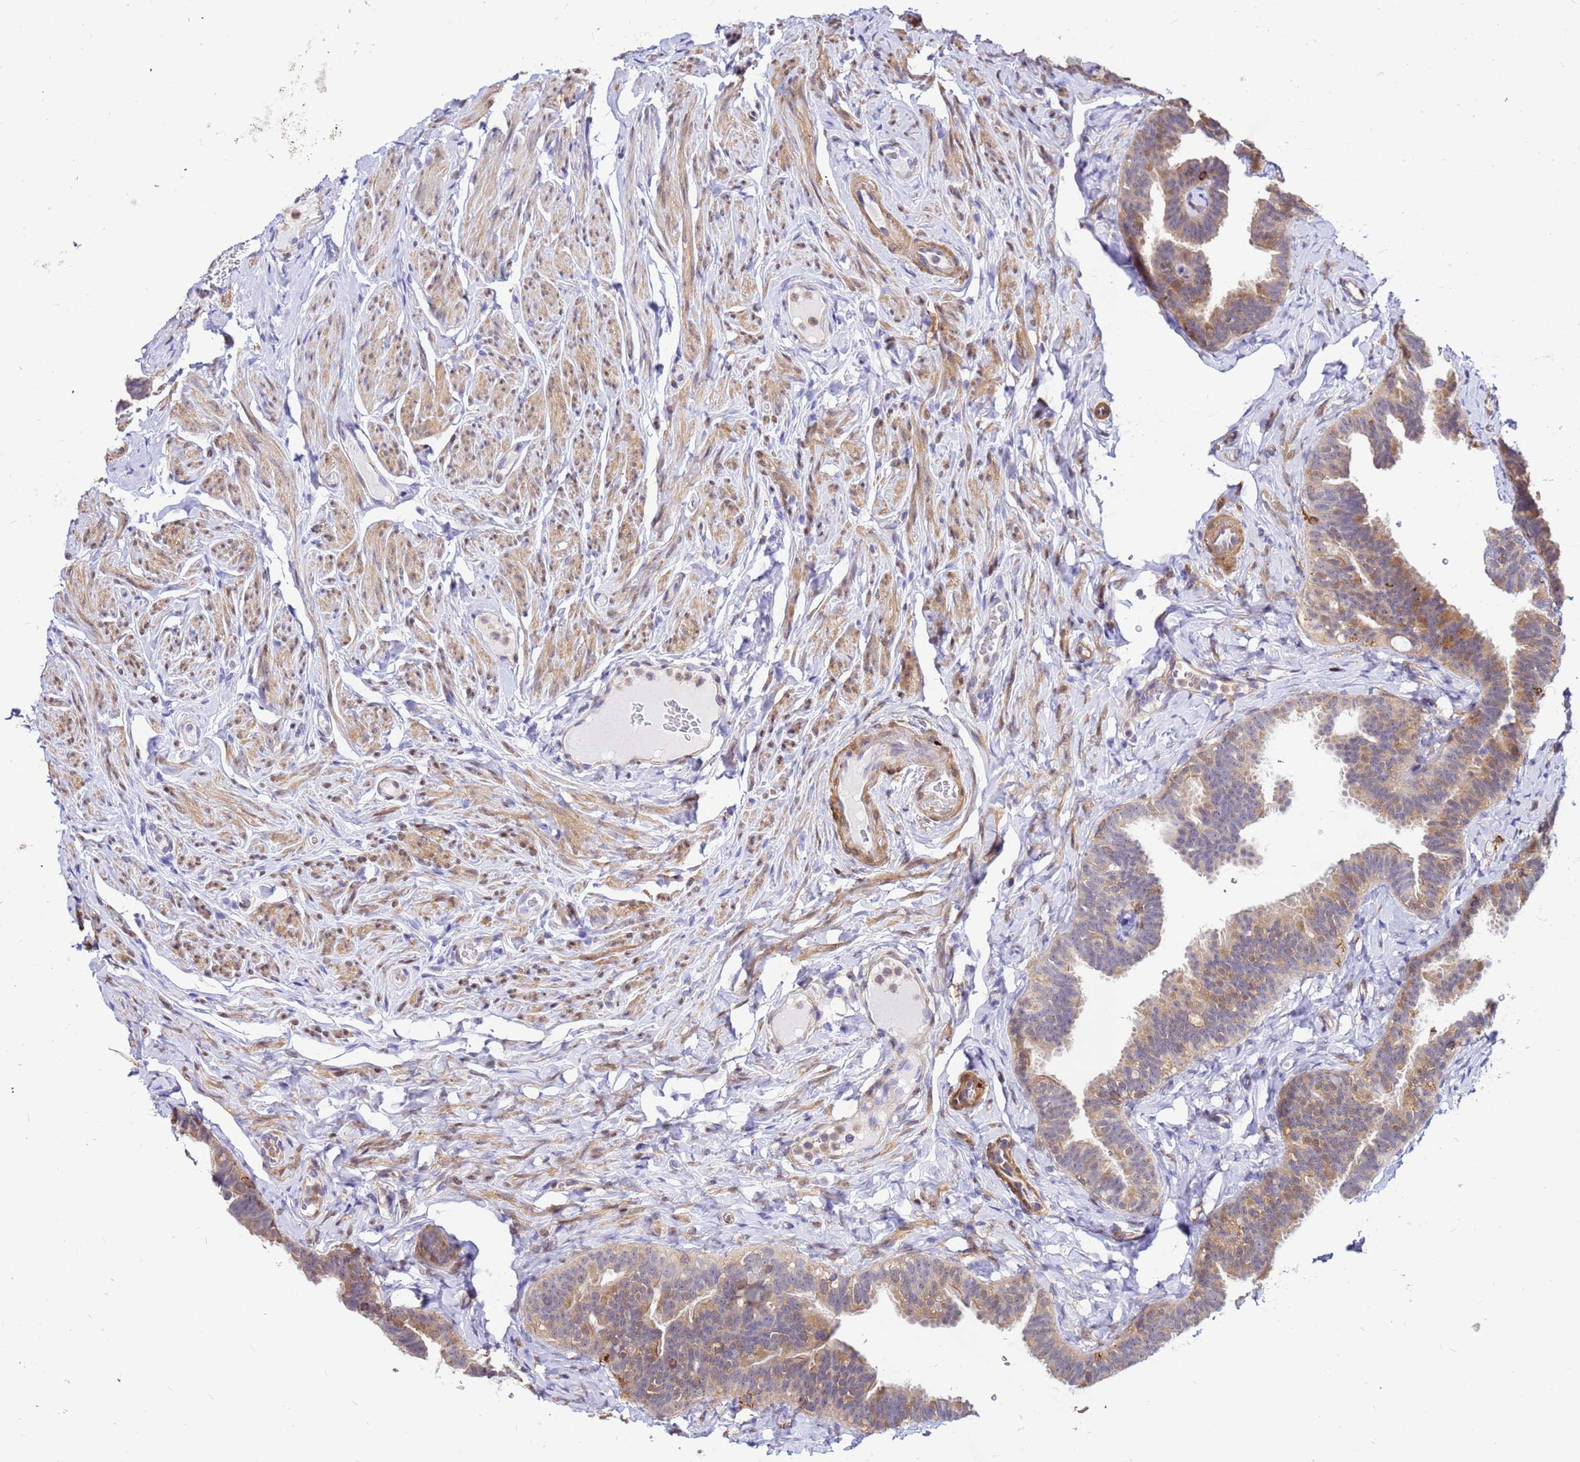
{"staining": {"intensity": "weak", "quantity": "25%-75%", "location": "cytoplasmic/membranous"}, "tissue": "fallopian tube", "cell_type": "Glandular cells", "image_type": "normal", "snomed": [{"axis": "morphology", "description": "Normal tissue, NOS"}, {"axis": "topography", "description": "Fallopian tube"}], "caption": "Protein expression analysis of unremarkable human fallopian tube reveals weak cytoplasmic/membranous staining in approximately 25%-75% of glandular cells. (Stains: DAB (3,3'-diaminobenzidine) in brown, nuclei in blue, Microscopy: brightfield microscopy at high magnification).", "gene": "DBNDD2", "patient": {"sex": "female", "age": 65}}